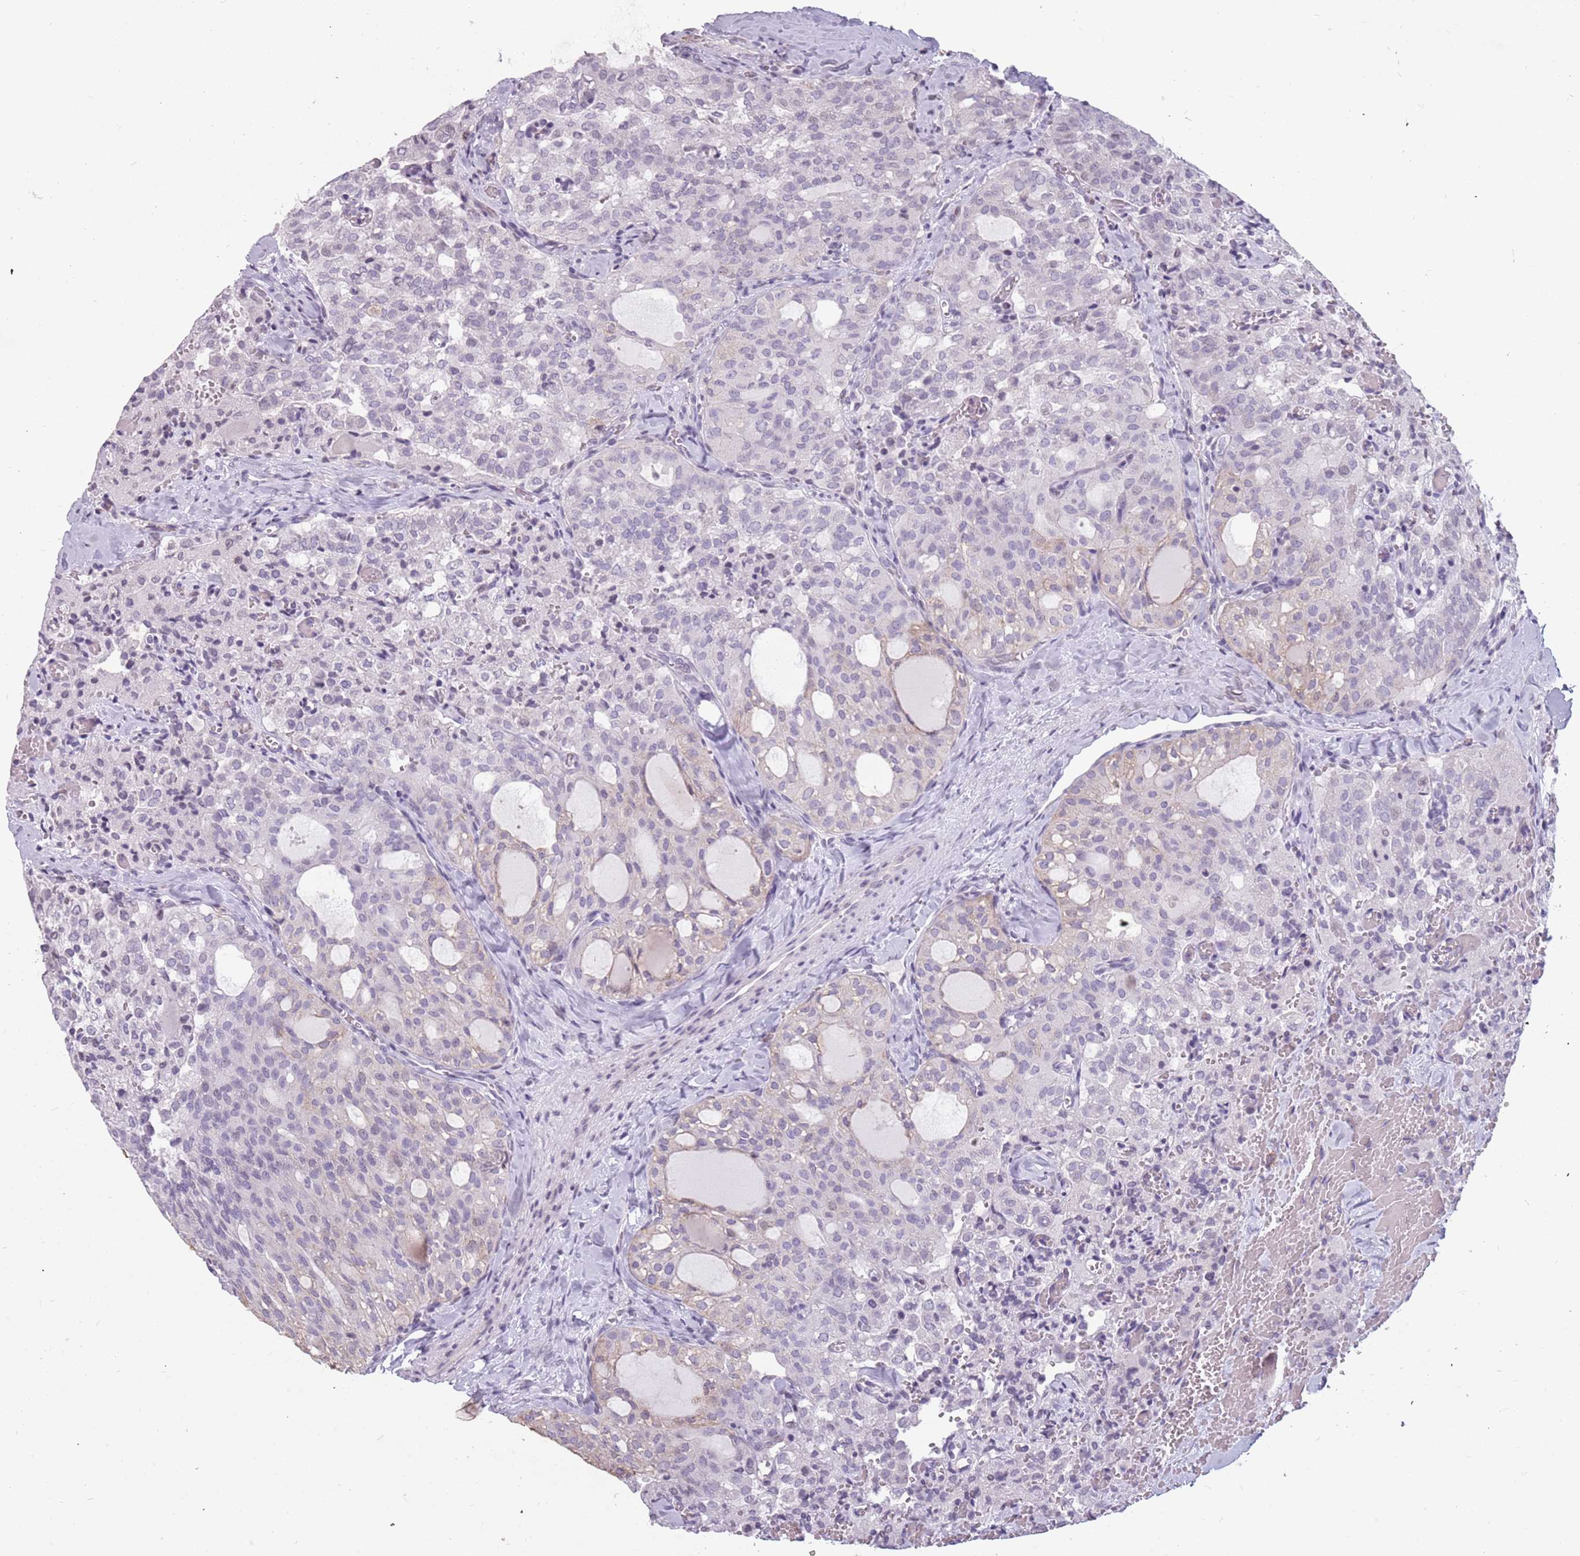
{"staining": {"intensity": "negative", "quantity": "none", "location": "none"}, "tissue": "thyroid cancer", "cell_type": "Tumor cells", "image_type": "cancer", "snomed": [{"axis": "morphology", "description": "Follicular adenoma carcinoma, NOS"}, {"axis": "topography", "description": "Thyroid gland"}], "caption": "Immunohistochemistry histopathology image of neoplastic tissue: human thyroid cancer stained with DAB demonstrates no significant protein positivity in tumor cells.", "gene": "NEK6", "patient": {"sex": "male", "age": 75}}